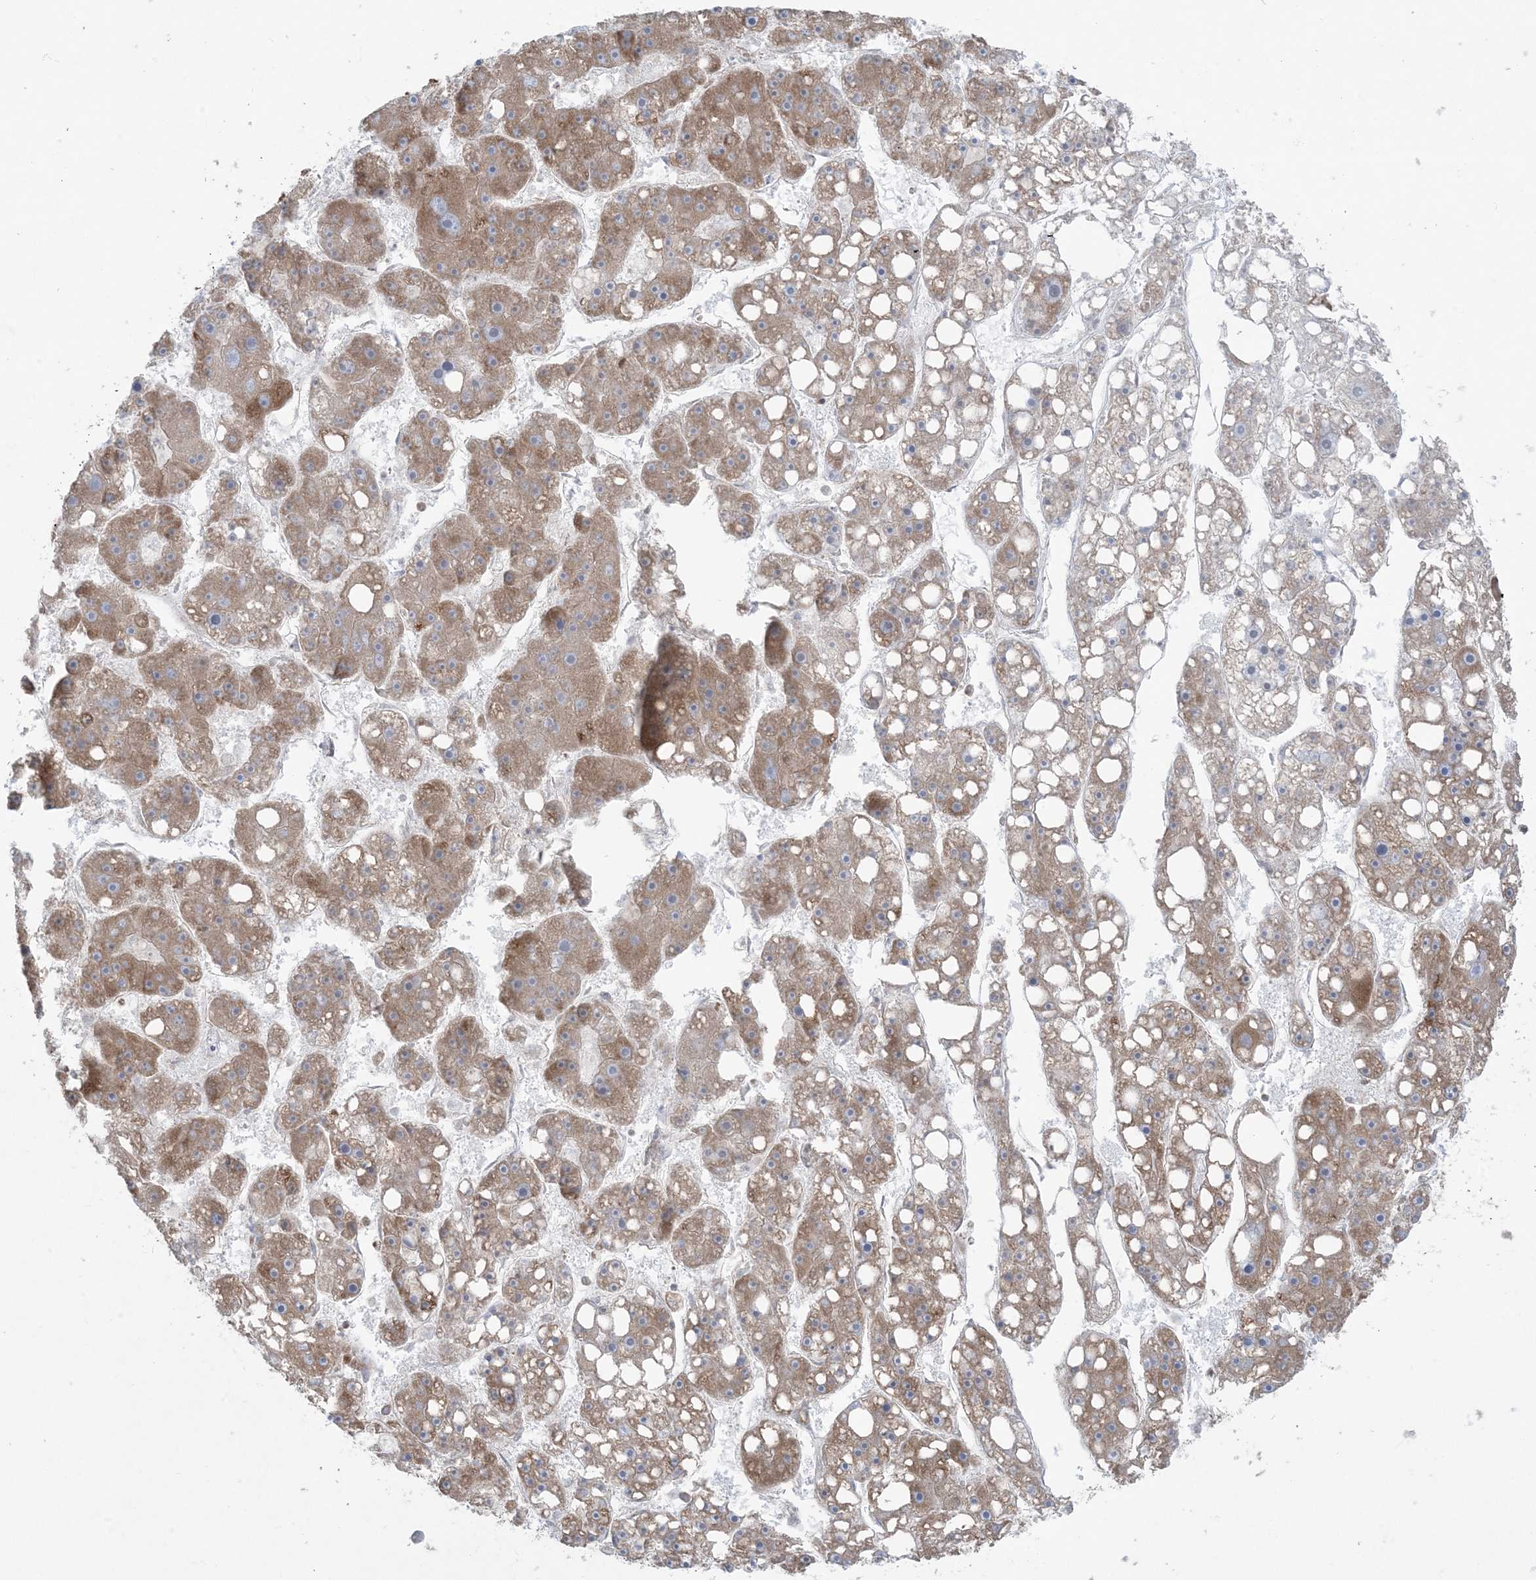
{"staining": {"intensity": "moderate", "quantity": ">75%", "location": "cytoplasmic/membranous"}, "tissue": "liver cancer", "cell_type": "Tumor cells", "image_type": "cancer", "snomed": [{"axis": "morphology", "description": "Carcinoma, Hepatocellular, NOS"}, {"axis": "topography", "description": "Liver"}], "caption": "Hepatocellular carcinoma (liver) stained for a protein (brown) reveals moderate cytoplasmic/membranous positive positivity in about >75% of tumor cells.", "gene": "UBXN4", "patient": {"sex": "female", "age": 61}}